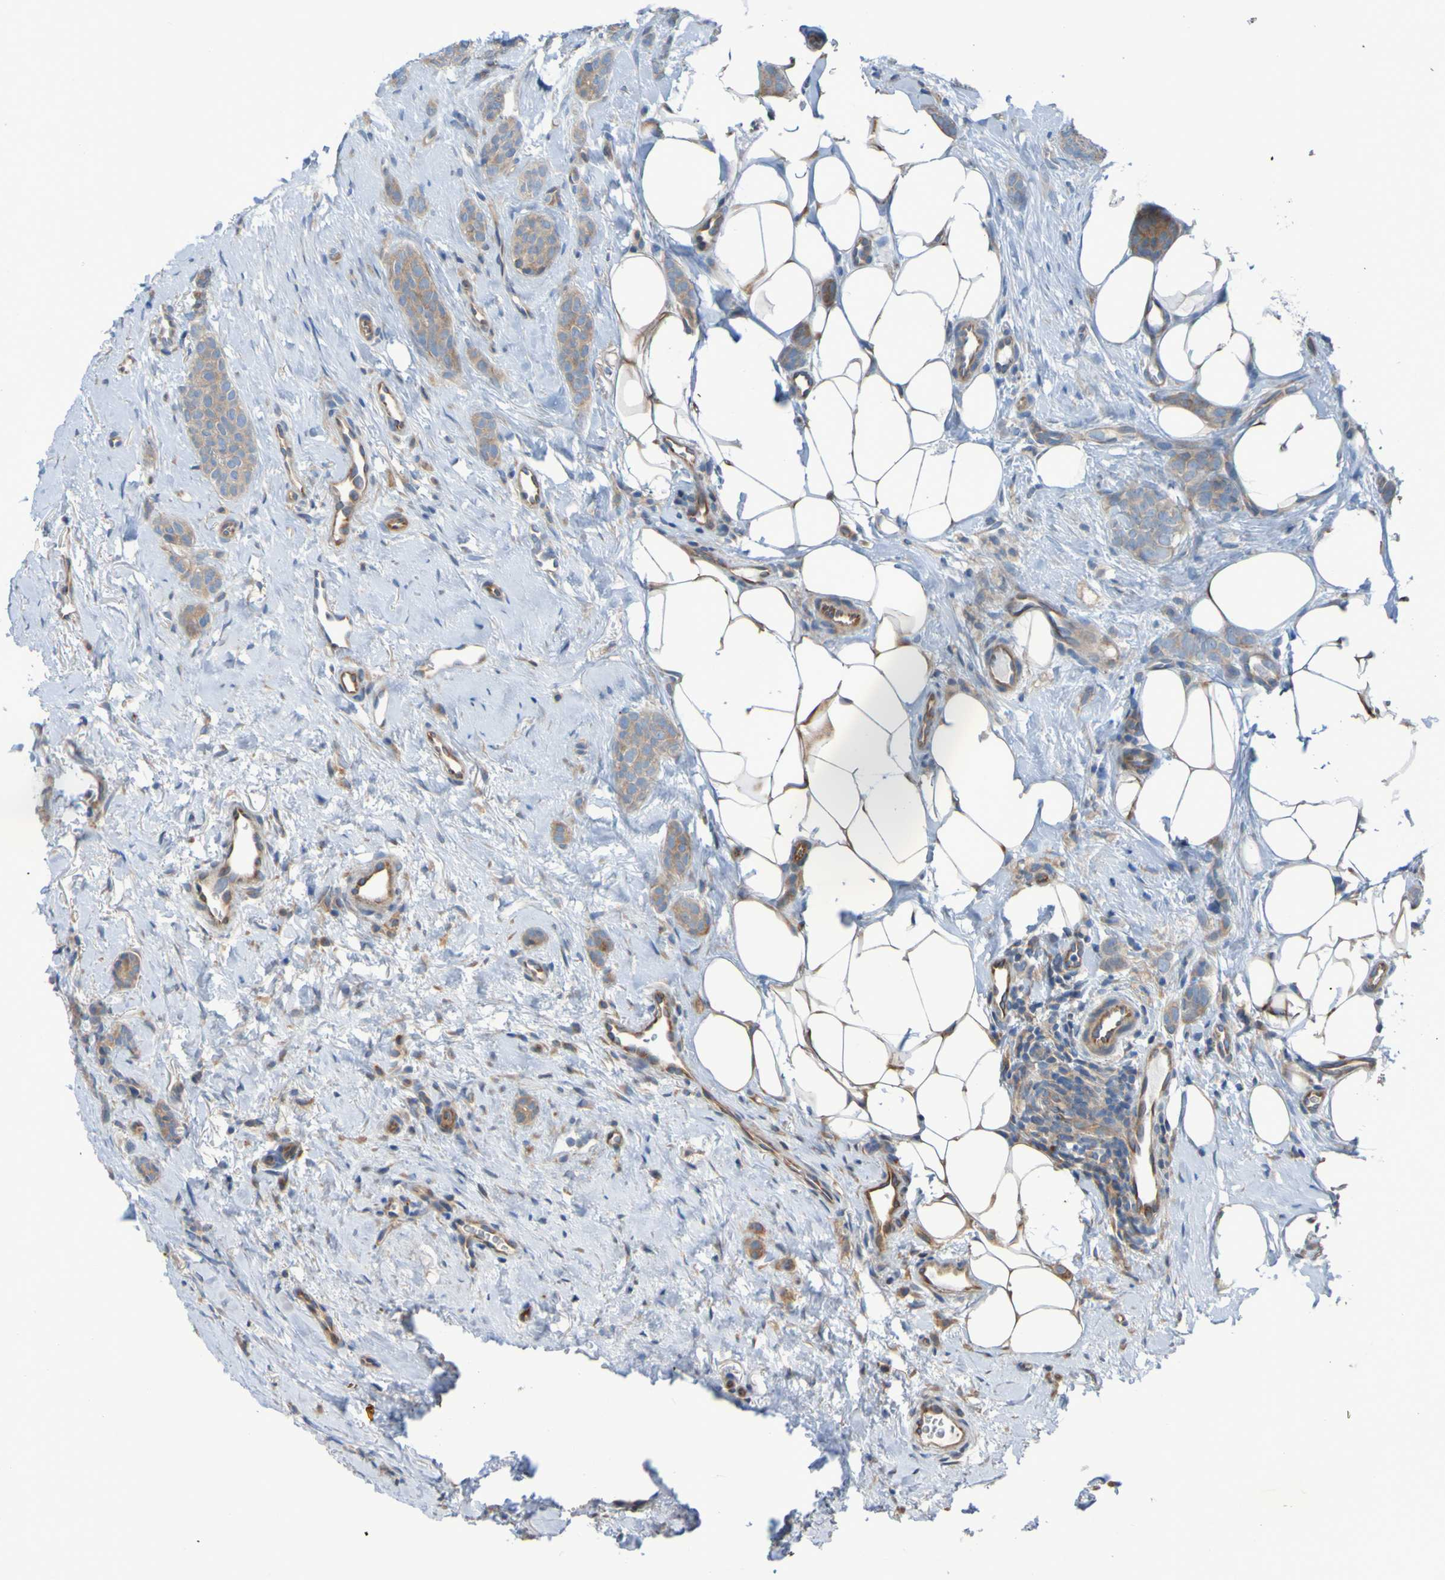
{"staining": {"intensity": "weak", "quantity": ">75%", "location": "cytoplasmic/membranous"}, "tissue": "breast cancer", "cell_type": "Tumor cells", "image_type": "cancer", "snomed": [{"axis": "morphology", "description": "Lobular carcinoma"}, {"axis": "topography", "description": "Skin"}, {"axis": "topography", "description": "Breast"}], "caption": "A photomicrograph of human breast cancer (lobular carcinoma) stained for a protein demonstrates weak cytoplasmic/membranous brown staining in tumor cells.", "gene": "NPRL3", "patient": {"sex": "female", "age": 46}}